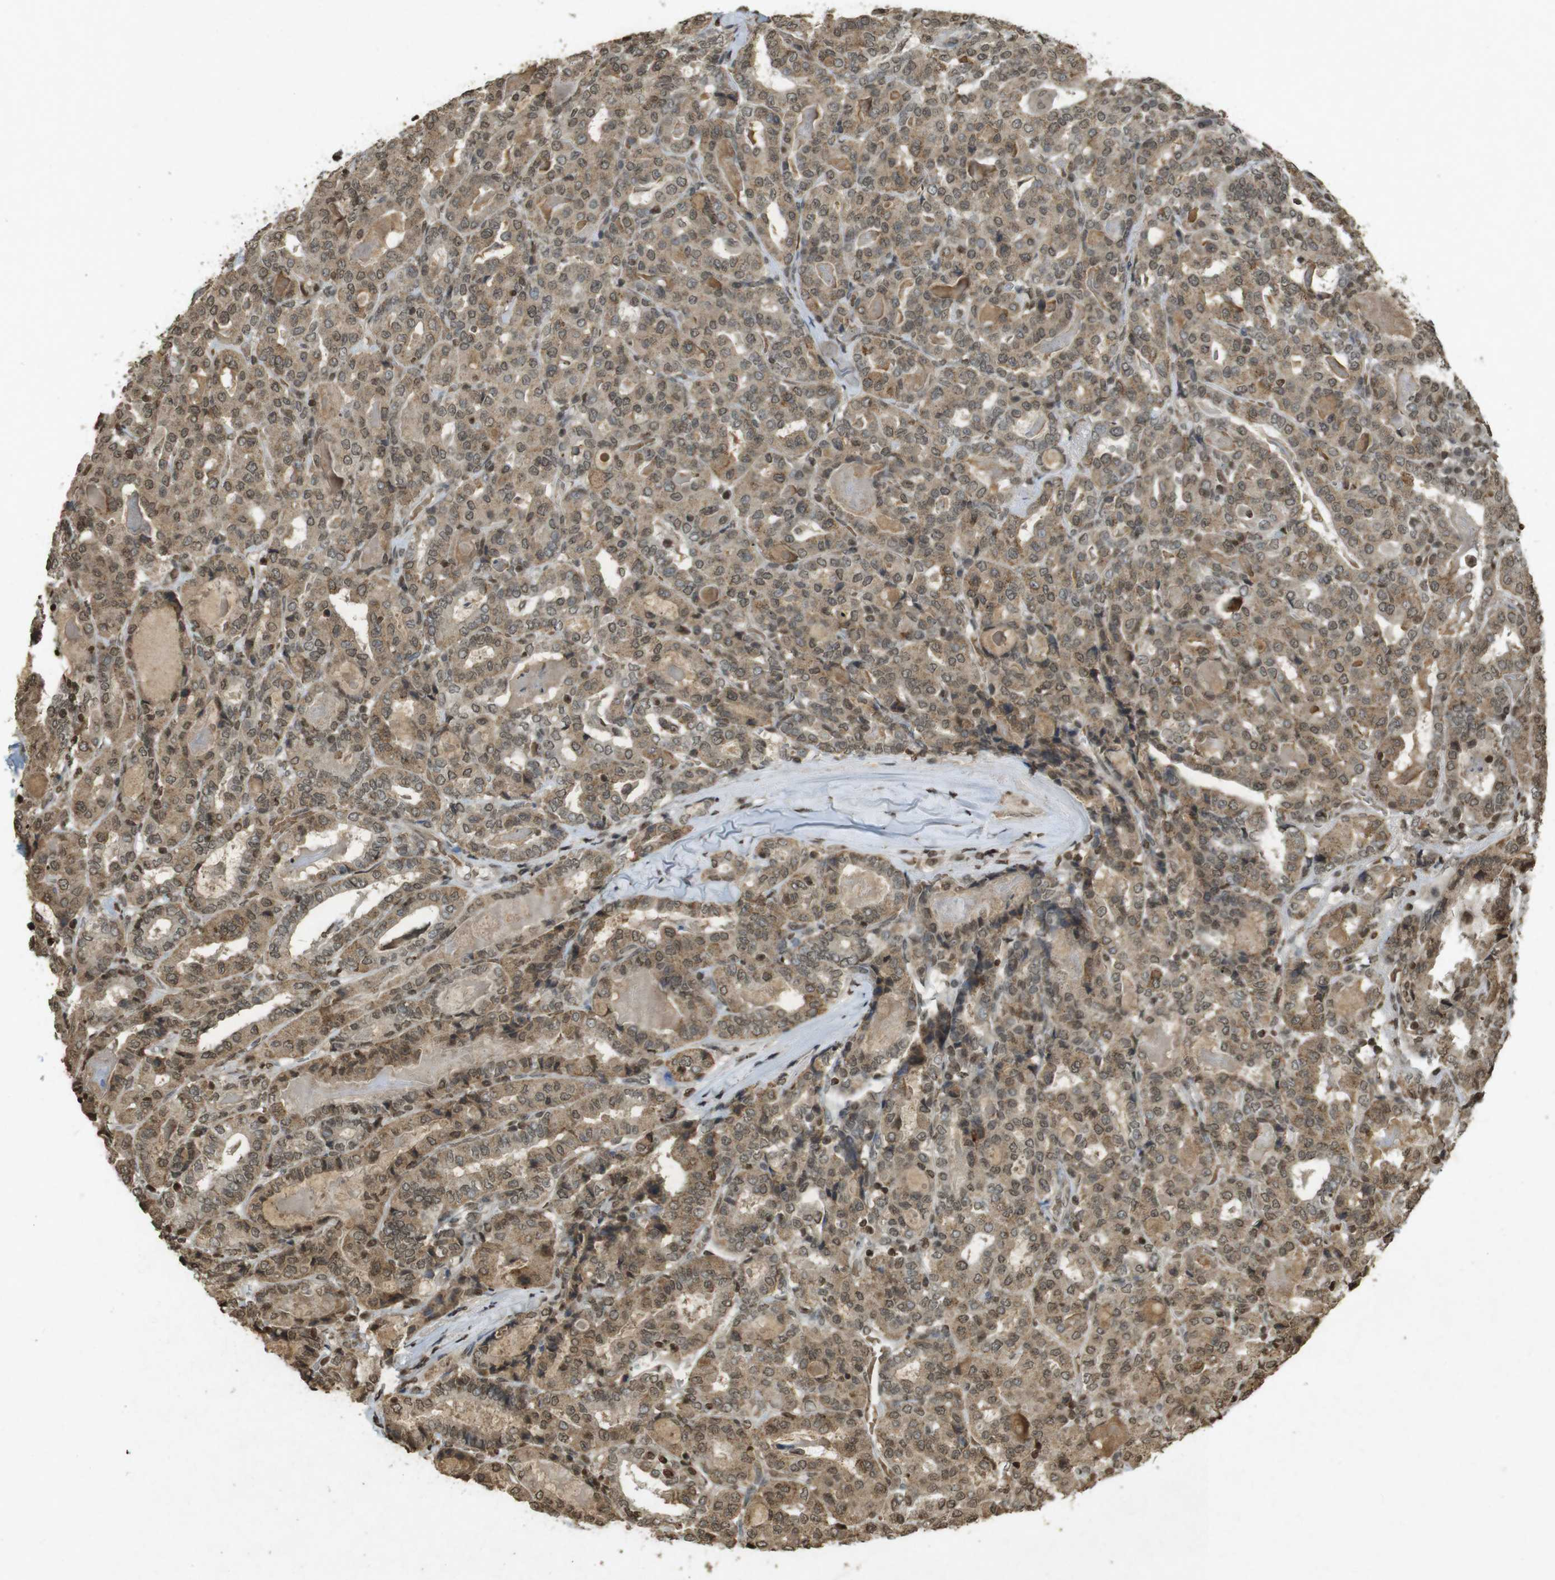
{"staining": {"intensity": "moderate", "quantity": ">75%", "location": "cytoplasmic/membranous,nuclear"}, "tissue": "thyroid cancer", "cell_type": "Tumor cells", "image_type": "cancer", "snomed": [{"axis": "morphology", "description": "Papillary adenocarcinoma, NOS"}, {"axis": "topography", "description": "Thyroid gland"}], "caption": "High-power microscopy captured an IHC micrograph of thyroid cancer, revealing moderate cytoplasmic/membranous and nuclear expression in approximately >75% of tumor cells.", "gene": "ORC4", "patient": {"sex": "female", "age": 42}}